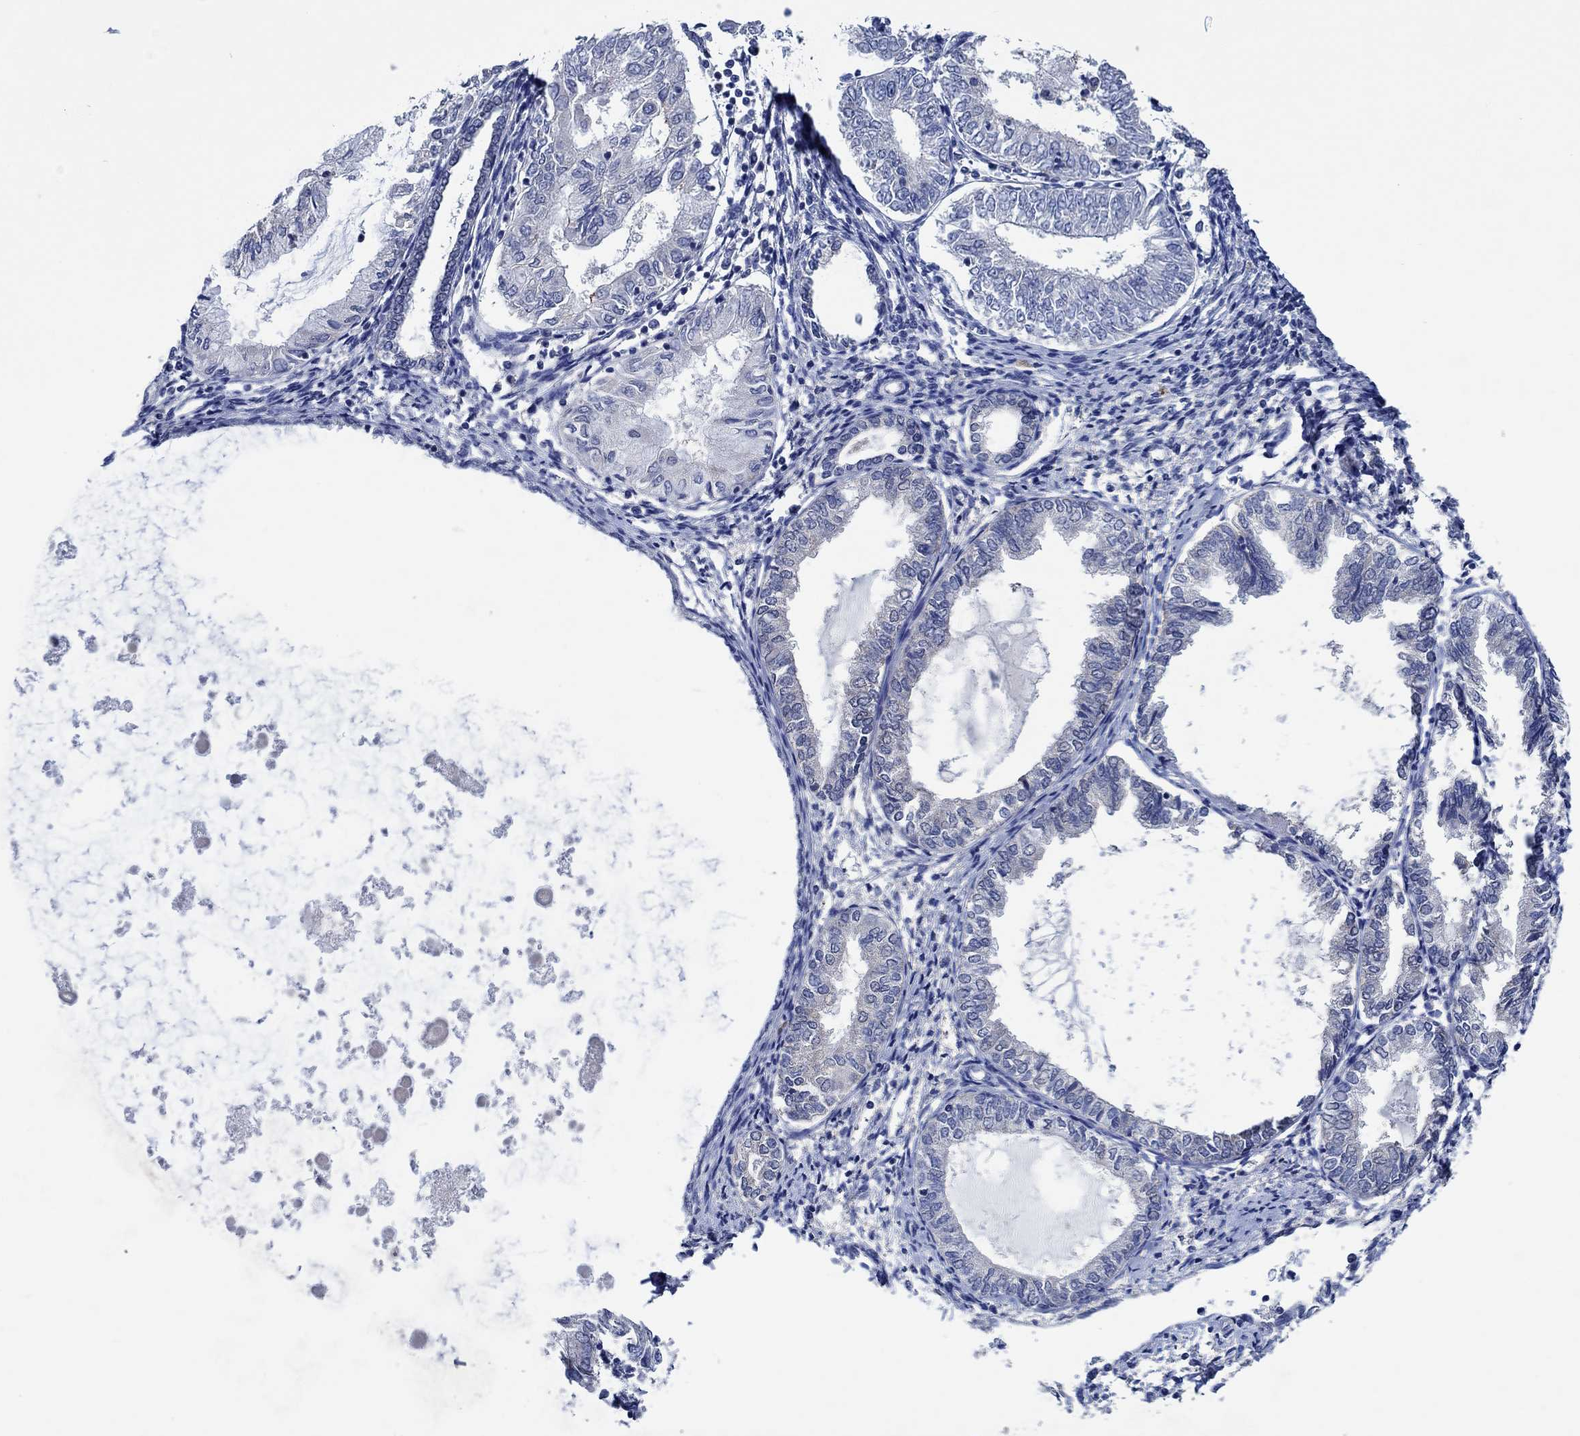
{"staining": {"intensity": "negative", "quantity": "none", "location": "none"}, "tissue": "endometrial cancer", "cell_type": "Tumor cells", "image_type": "cancer", "snomed": [{"axis": "morphology", "description": "Adenocarcinoma, NOS"}, {"axis": "topography", "description": "Endometrium"}], "caption": "IHC image of endometrial cancer stained for a protein (brown), which shows no staining in tumor cells. (Brightfield microscopy of DAB (3,3'-diaminobenzidine) IHC at high magnification).", "gene": "PRRT3", "patient": {"sex": "female", "age": 68}}